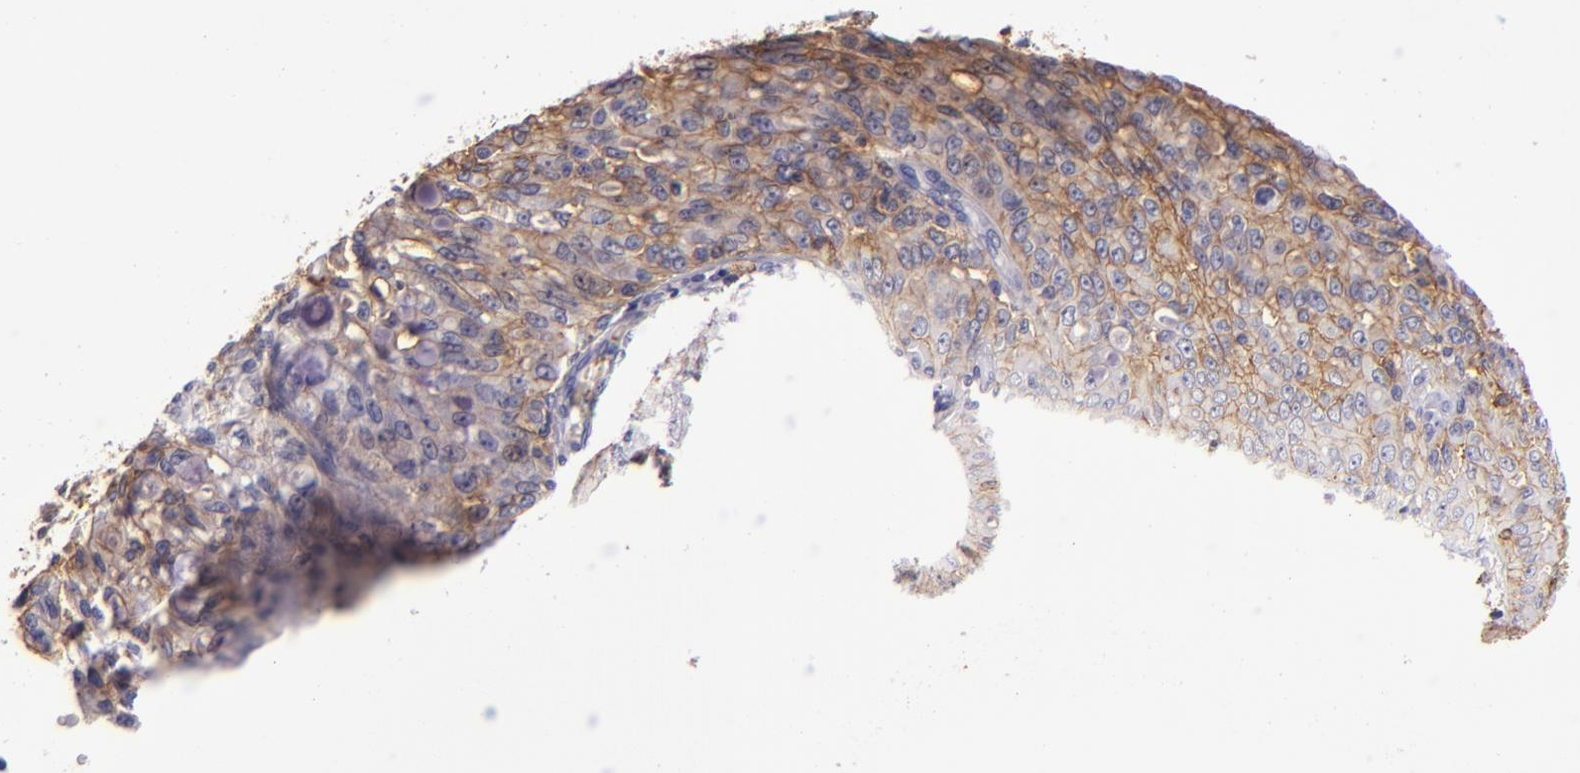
{"staining": {"intensity": "moderate", "quantity": ">75%", "location": "cytoplasmic/membranous"}, "tissue": "lung cancer", "cell_type": "Tumor cells", "image_type": "cancer", "snomed": [{"axis": "morphology", "description": "Adenocarcinoma, NOS"}, {"axis": "topography", "description": "Lung"}], "caption": "An IHC histopathology image of tumor tissue is shown. Protein staining in brown highlights moderate cytoplasmic/membranous positivity in adenocarcinoma (lung) within tumor cells.", "gene": "CD9", "patient": {"sex": "female", "age": 44}}